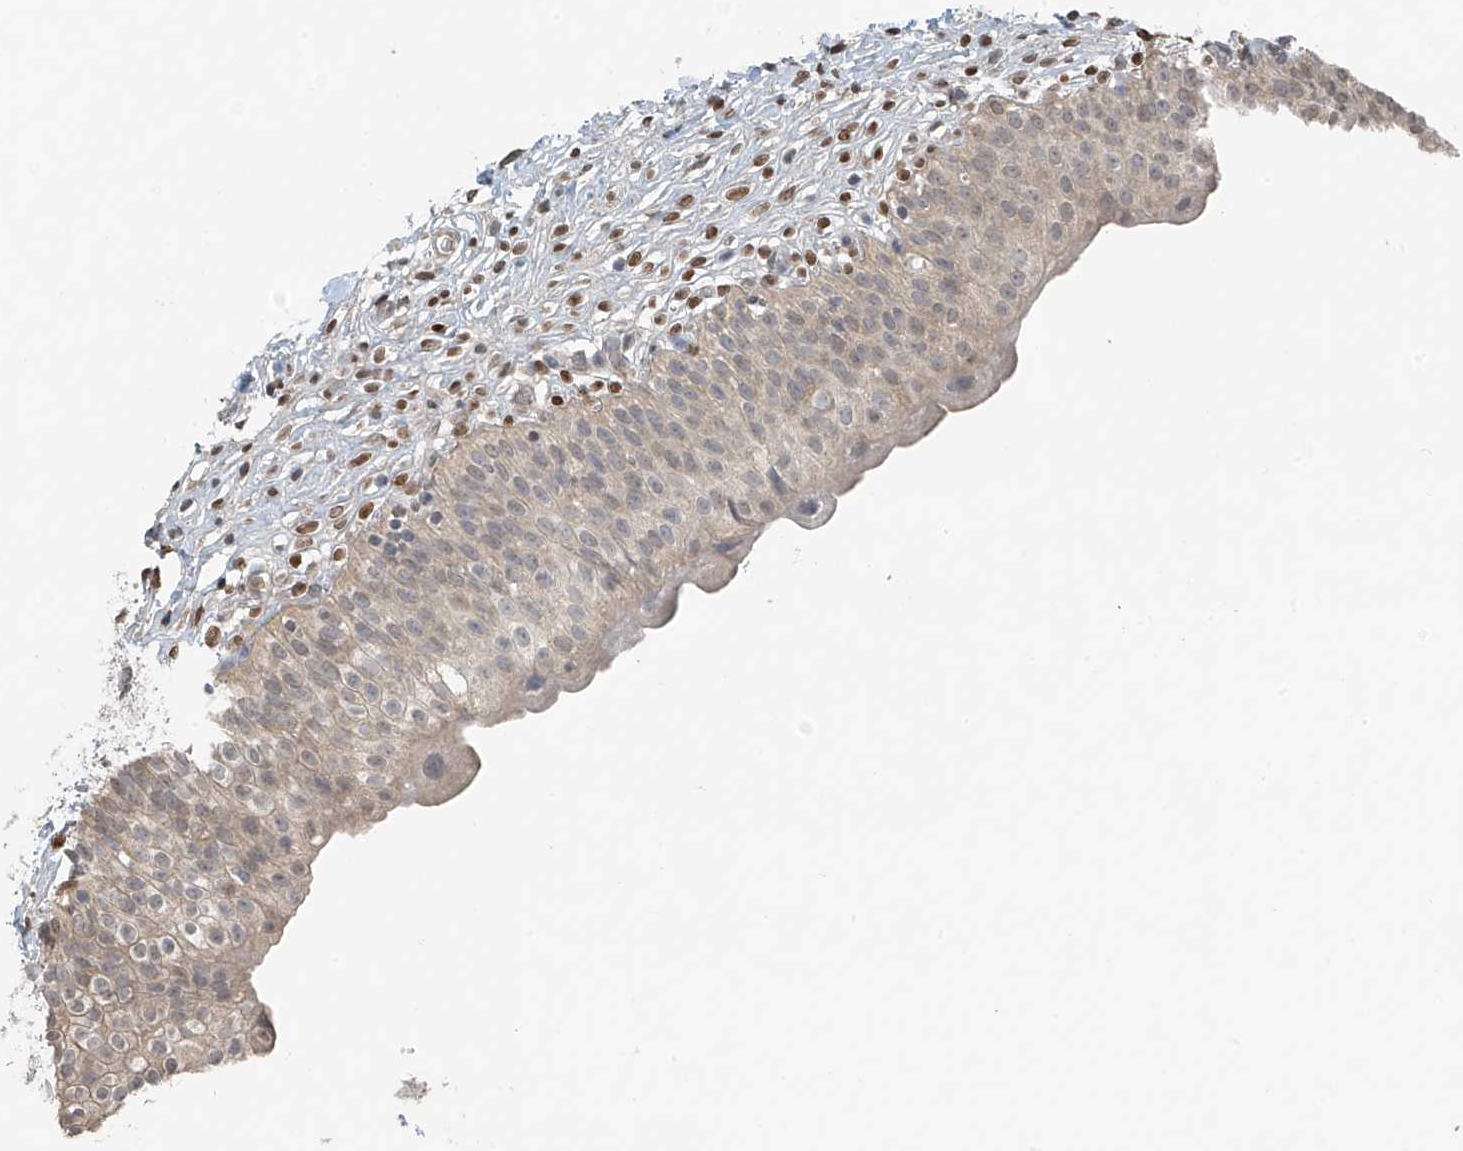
{"staining": {"intensity": "weak", "quantity": "25%-75%", "location": "cytoplasmic/membranous"}, "tissue": "urinary bladder", "cell_type": "Urothelial cells", "image_type": "normal", "snomed": [{"axis": "morphology", "description": "Normal tissue, NOS"}, {"axis": "topography", "description": "Urinary bladder"}], "caption": "This micrograph shows immunohistochemistry staining of benign human urinary bladder, with low weak cytoplasmic/membranous positivity in about 25%-75% of urothelial cells.", "gene": "HOXA11", "patient": {"sex": "male", "age": 55}}